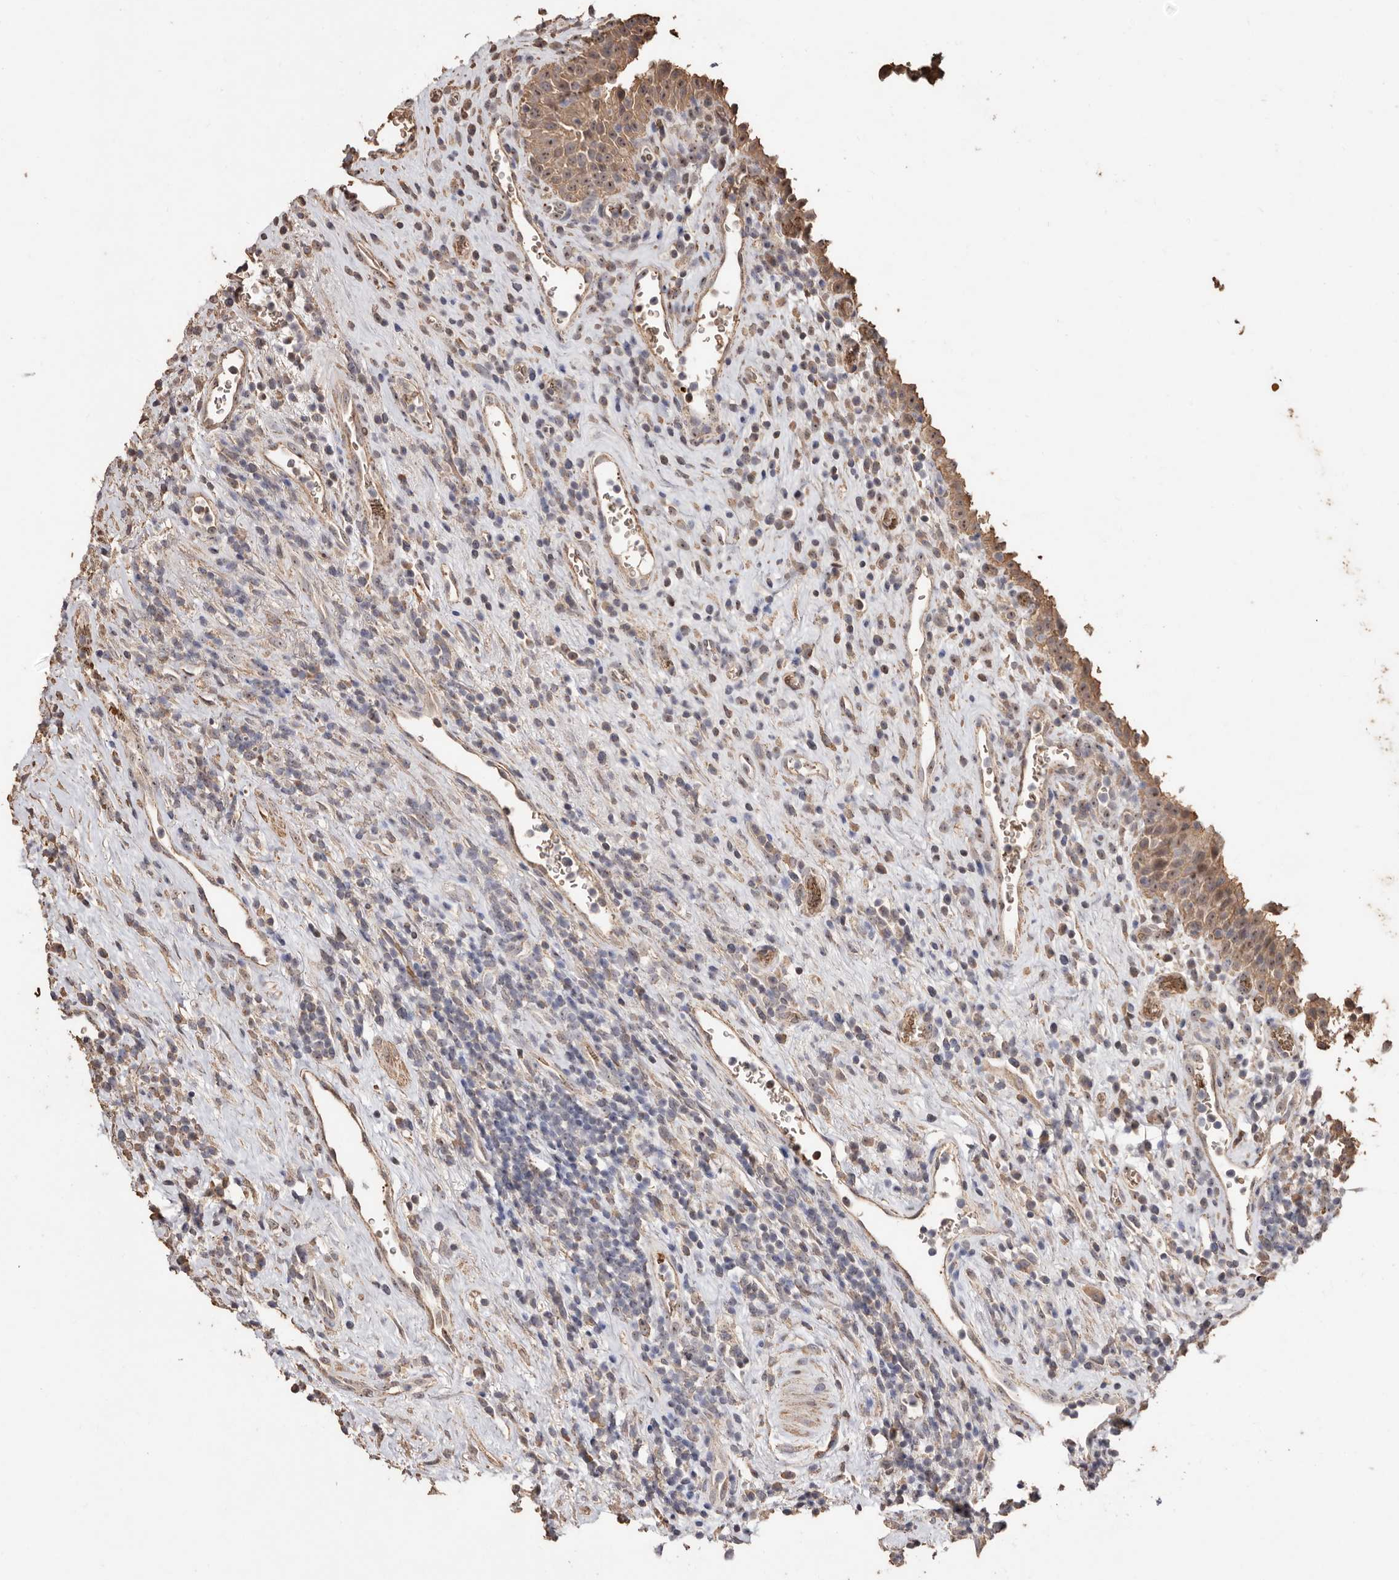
{"staining": {"intensity": "moderate", "quantity": ">75%", "location": "cytoplasmic/membranous,nuclear"}, "tissue": "urinary bladder", "cell_type": "Urothelial cells", "image_type": "normal", "snomed": [{"axis": "morphology", "description": "Normal tissue, NOS"}, {"axis": "morphology", "description": "Inflammation, NOS"}, {"axis": "topography", "description": "Urinary bladder"}], "caption": "This histopathology image shows immunohistochemistry (IHC) staining of normal human urinary bladder, with medium moderate cytoplasmic/membranous,nuclear expression in approximately >75% of urothelial cells.", "gene": "GRAMD2A", "patient": {"sex": "female", "age": 75}}